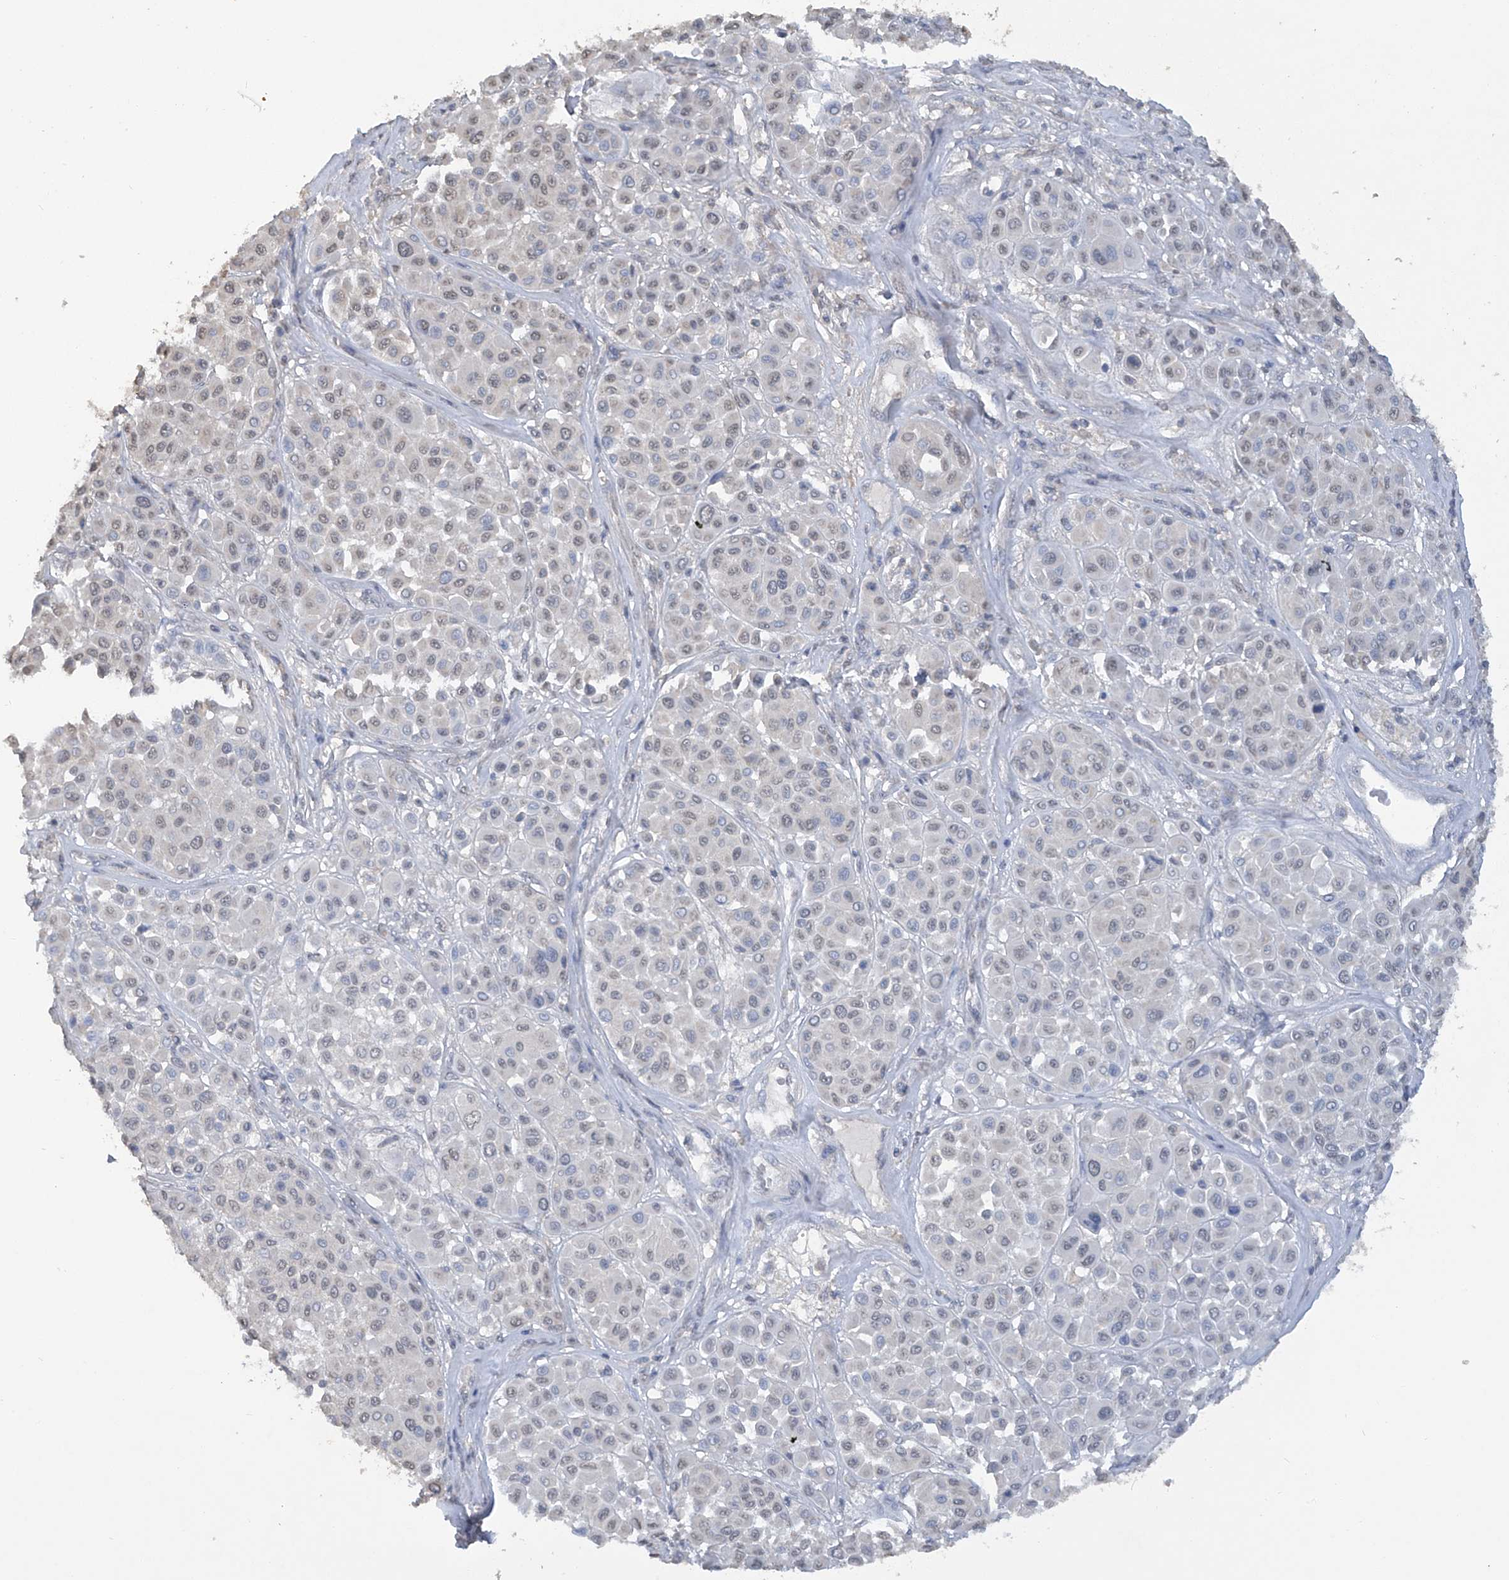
{"staining": {"intensity": "weak", "quantity": "25%-75%", "location": "nuclear"}, "tissue": "melanoma", "cell_type": "Tumor cells", "image_type": "cancer", "snomed": [{"axis": "morphology", "description": "Malignant melanoma, Metastatic site"}, {"axis": "topography", "description": "Soft tissue"}], "caption": "This is an image of immunohistochemistry staining of malignant melanoma (metastatic site), which shows weak expression in the nuclear of tumor cells.", "gene": "HAS3", "patient": {"sex": "male", "age": 41}}